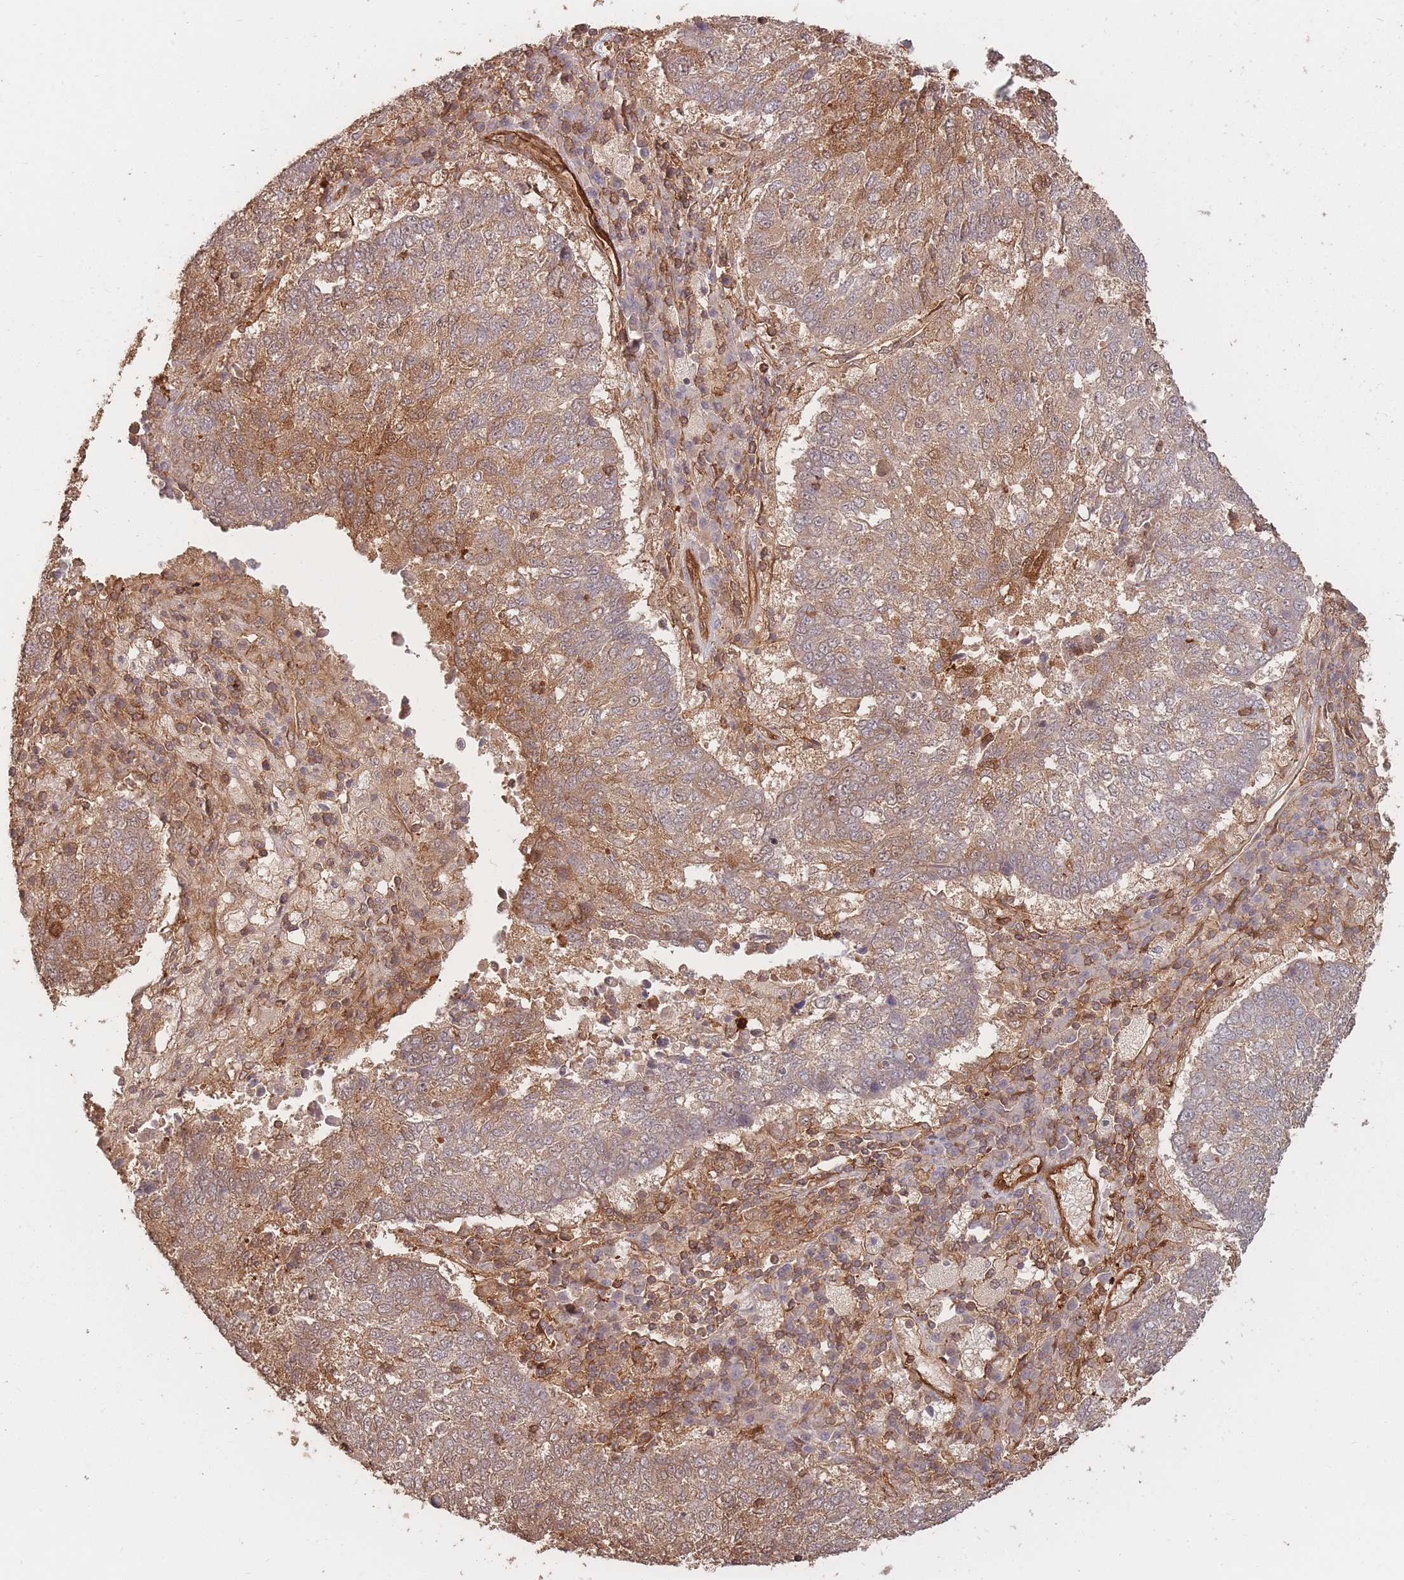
{"staining": {"intensity": "moderate", "quantity": ">75%", "location": "cytoplasmic/membranous"}, "tissue": "lung cancer", "cell_type": "Tumor cells", "image_type": "cancer", "snomed": [{"axis": "morphology", "description": "Squamous cell carcinoma, NOS"}, {"axis": "topography", "description": "Lung"}], "caption": "Immunohistochemical staining of human lung cancer demonstrates moderate cytoplasmic/membranous protein expression in about >75% of tumor cells.", "gene": "PLS3", "patient": {"sex": "male", "age": 73}}